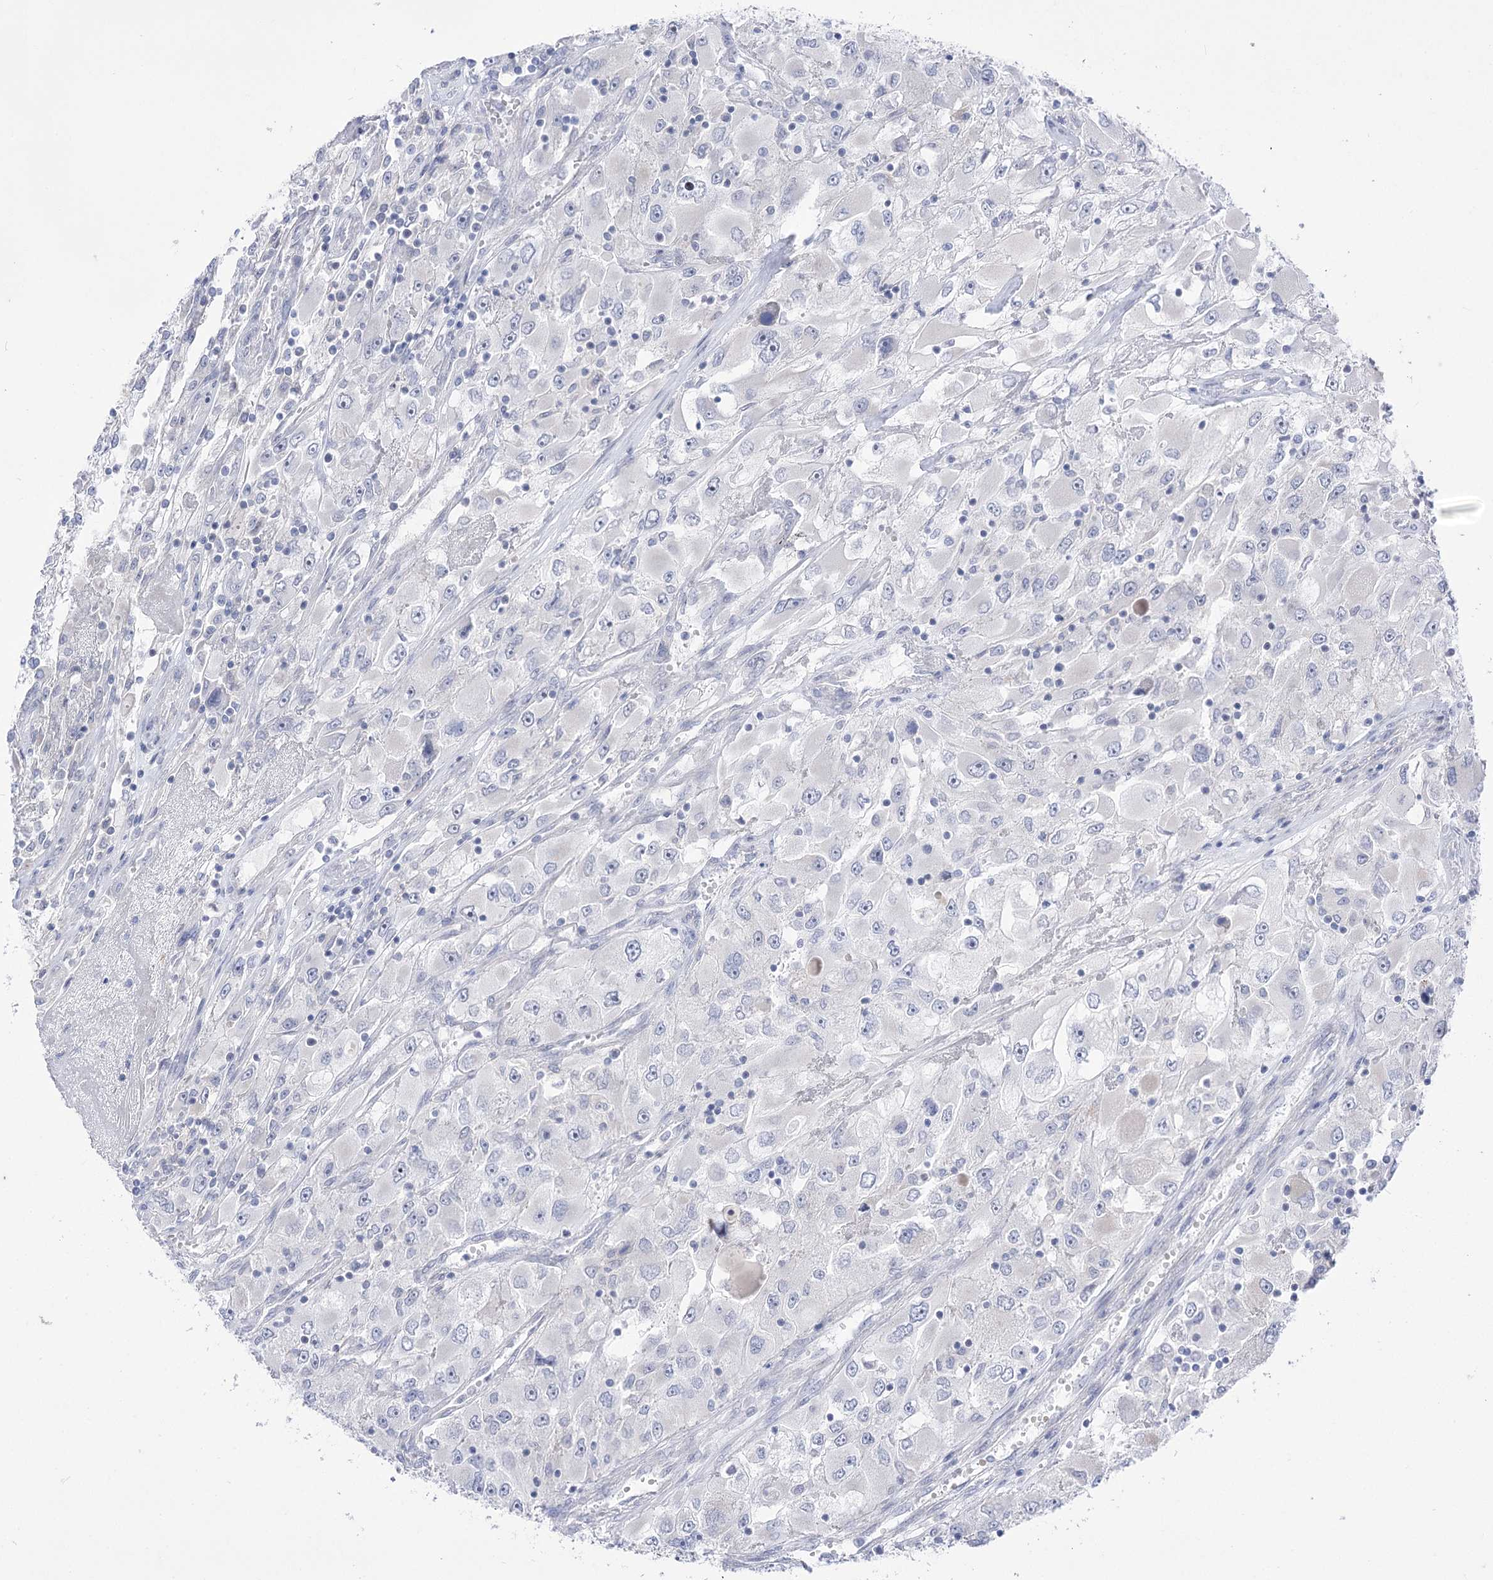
{"staining": {"intensity": "negative", "quantity": "none", "location": "none"}, "tissue": "renal cancer", "cell_type": "Tumor cells", "image_type": "cancer", "snomed": [{"axis": "morphology", "description": "Adenocarcinoma, NOS"}, {"axis": "topography", "description": "Kidney"}], "caption": "Immunohistochemical staining of human renal adenocarcinoma demonstrates no significant expression in tumor cells.", "gene": "HELT", "patient": {"sex": "female", "age": 52}}